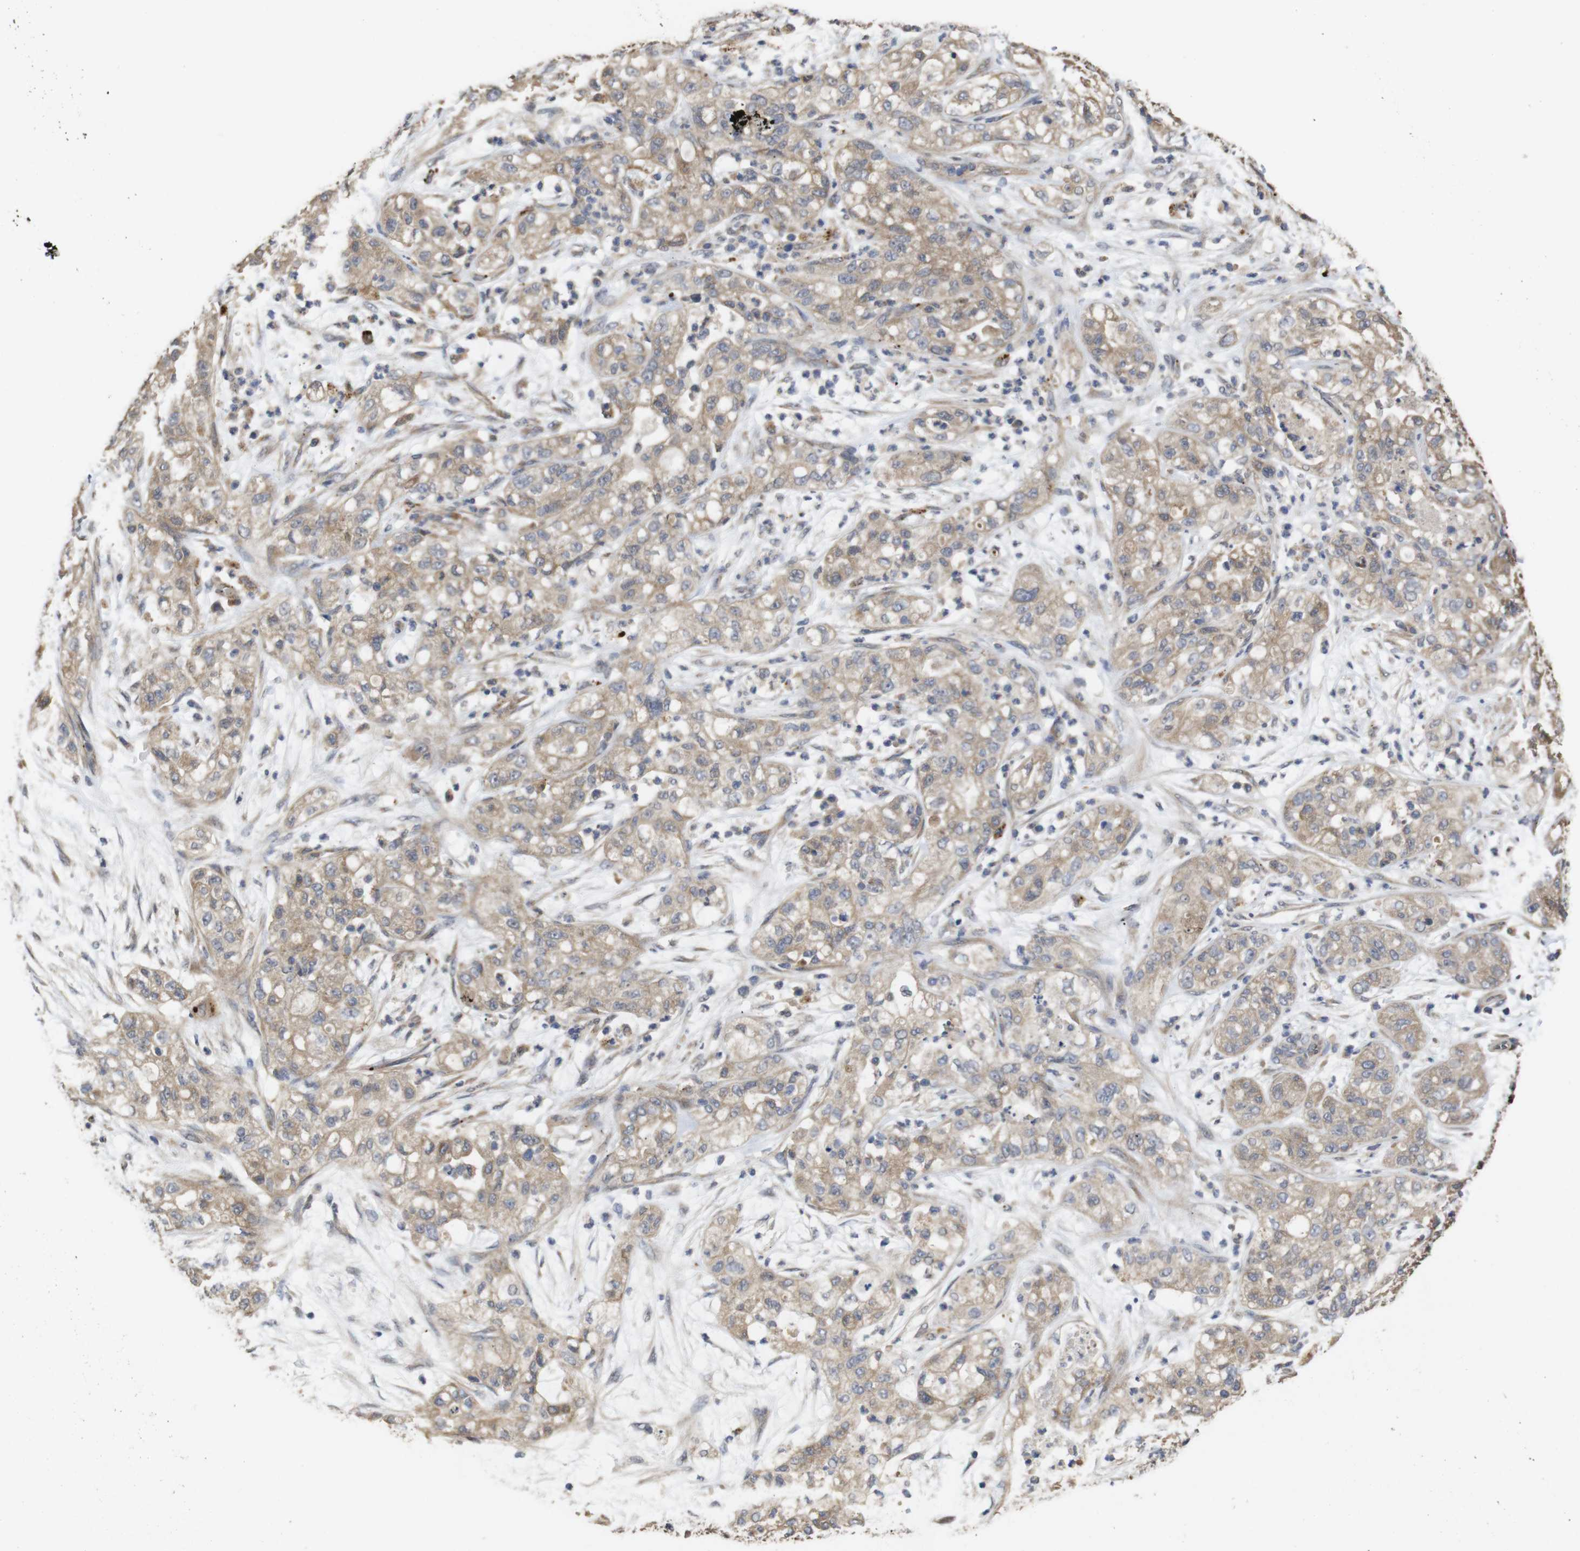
{"staining": {"intensity": "moderate", "quantity": ">75%", "location": "cytoplasmic/membranous"}, "tissue": "pancreatic cancer", "cell_type": "Tumor cells", "image_type": "cancer", "snomed": [{"axis": "morphology", "description": "Adenocarcinoma, NOS"}, {"axis": "topography", "description": "Pancreas"}], "caption": "Adenocarcinoma (pancreatic) was stained to show a protein in brown. There is medium levels of moderate cytoplasmic/membranous expression in approximately >75% of tumor cells.", "gene": "PTPN14", "patient": {"sex": "female", "age": 78}}